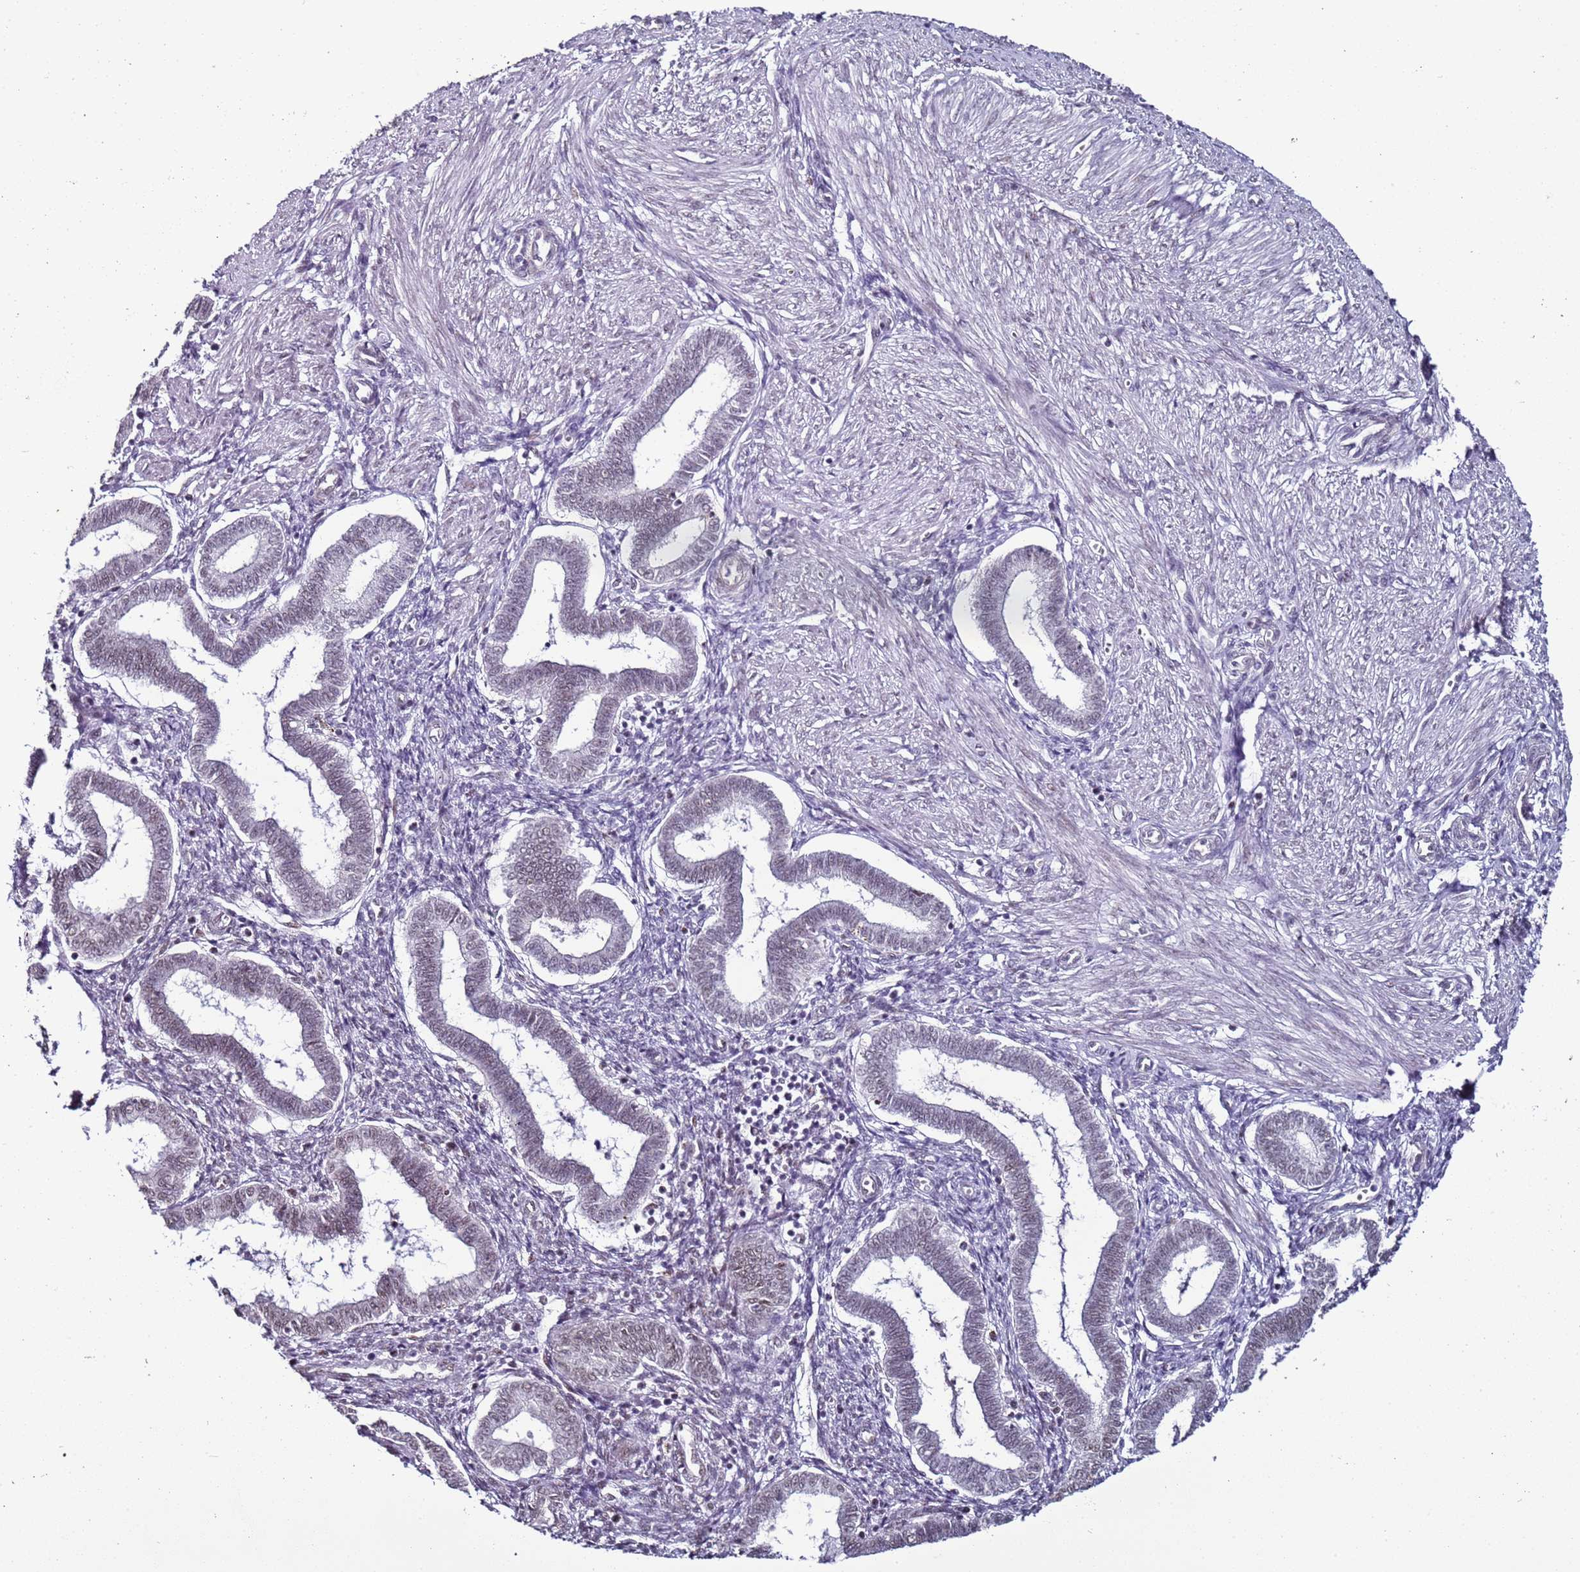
{"staining": {"intensity": "negative", "quantity": "none", "location": "none"}, "tissue": "endometrium", "cell_type": "Cells in endometrial stroma", "image_type": "normal", "snomed": [{"axis": "morphology", "description": "Normal tissue, NOS"}, {"axis": "topography", "description": "Endometrium"}], "caption": "High magnification brightfield microscopy of unremarkable endometrium stained with DAB (3,3'-diaminobenzidine) (brown) and counterstained with hematoxylin (blue): cells in endometrial stroma show no significant staining.", "gene": "PSMA7", "patient": {"sex": "female", "age": 24}}